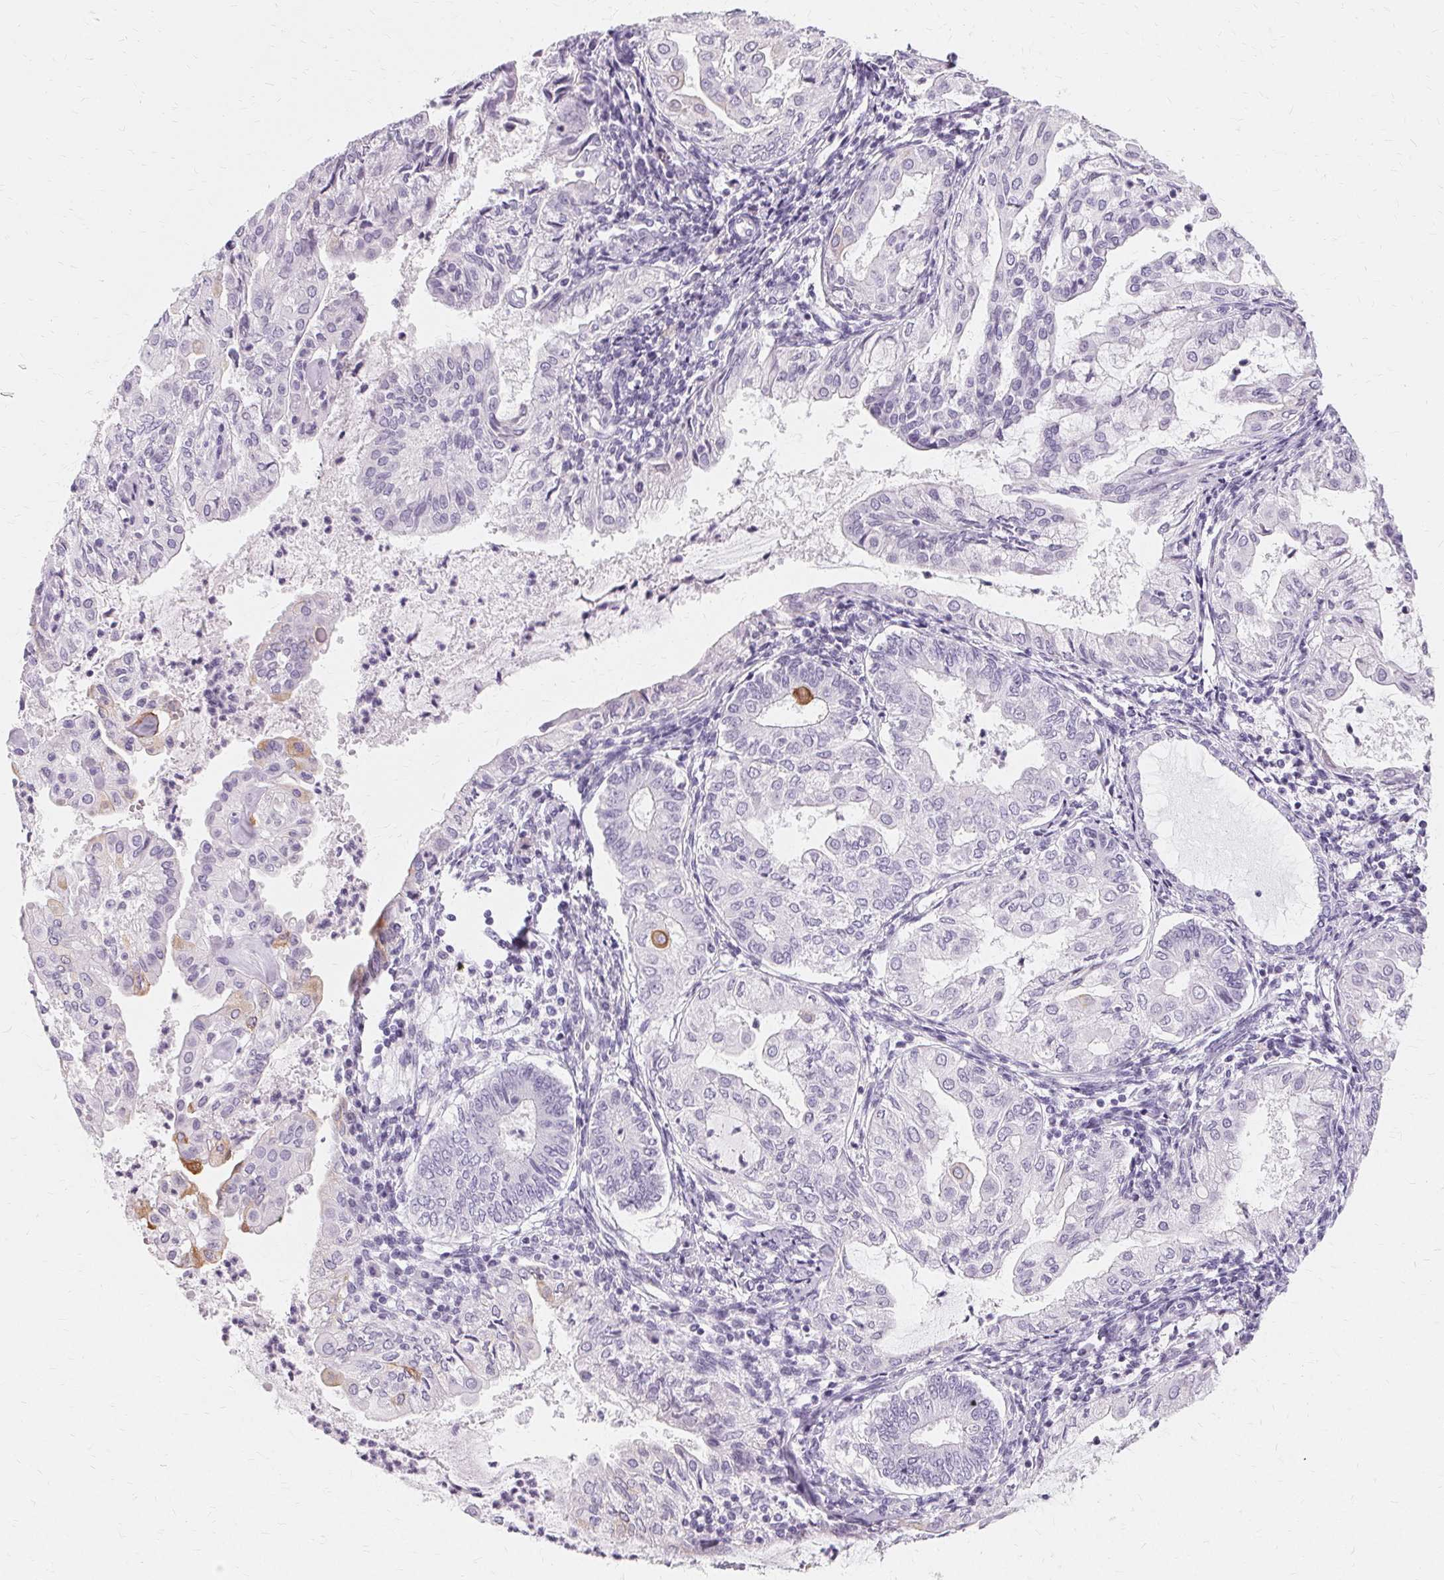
{"staining": {"intensity": "moderate", "quantity": "<25%", "location": "cytoplasmic/membranous"}, "tissue": "endometrial cancer", "cell_type": "Tumor cells", "image_type": "cancer", "snomed": [{"axis": "morphology", "description": "Adenocarcinoma, NOS"}, {"axis": "topography", "description": "Endometrium"}], "caption": "Moderate cytoplasmic/membranous staining for a protein is present in approximately <25% of tumor cells of endometrial cancer using immunohistochemistry (IHC).", "gene": "KRT6C", "patient": {"sex": "female", "age": 68}}